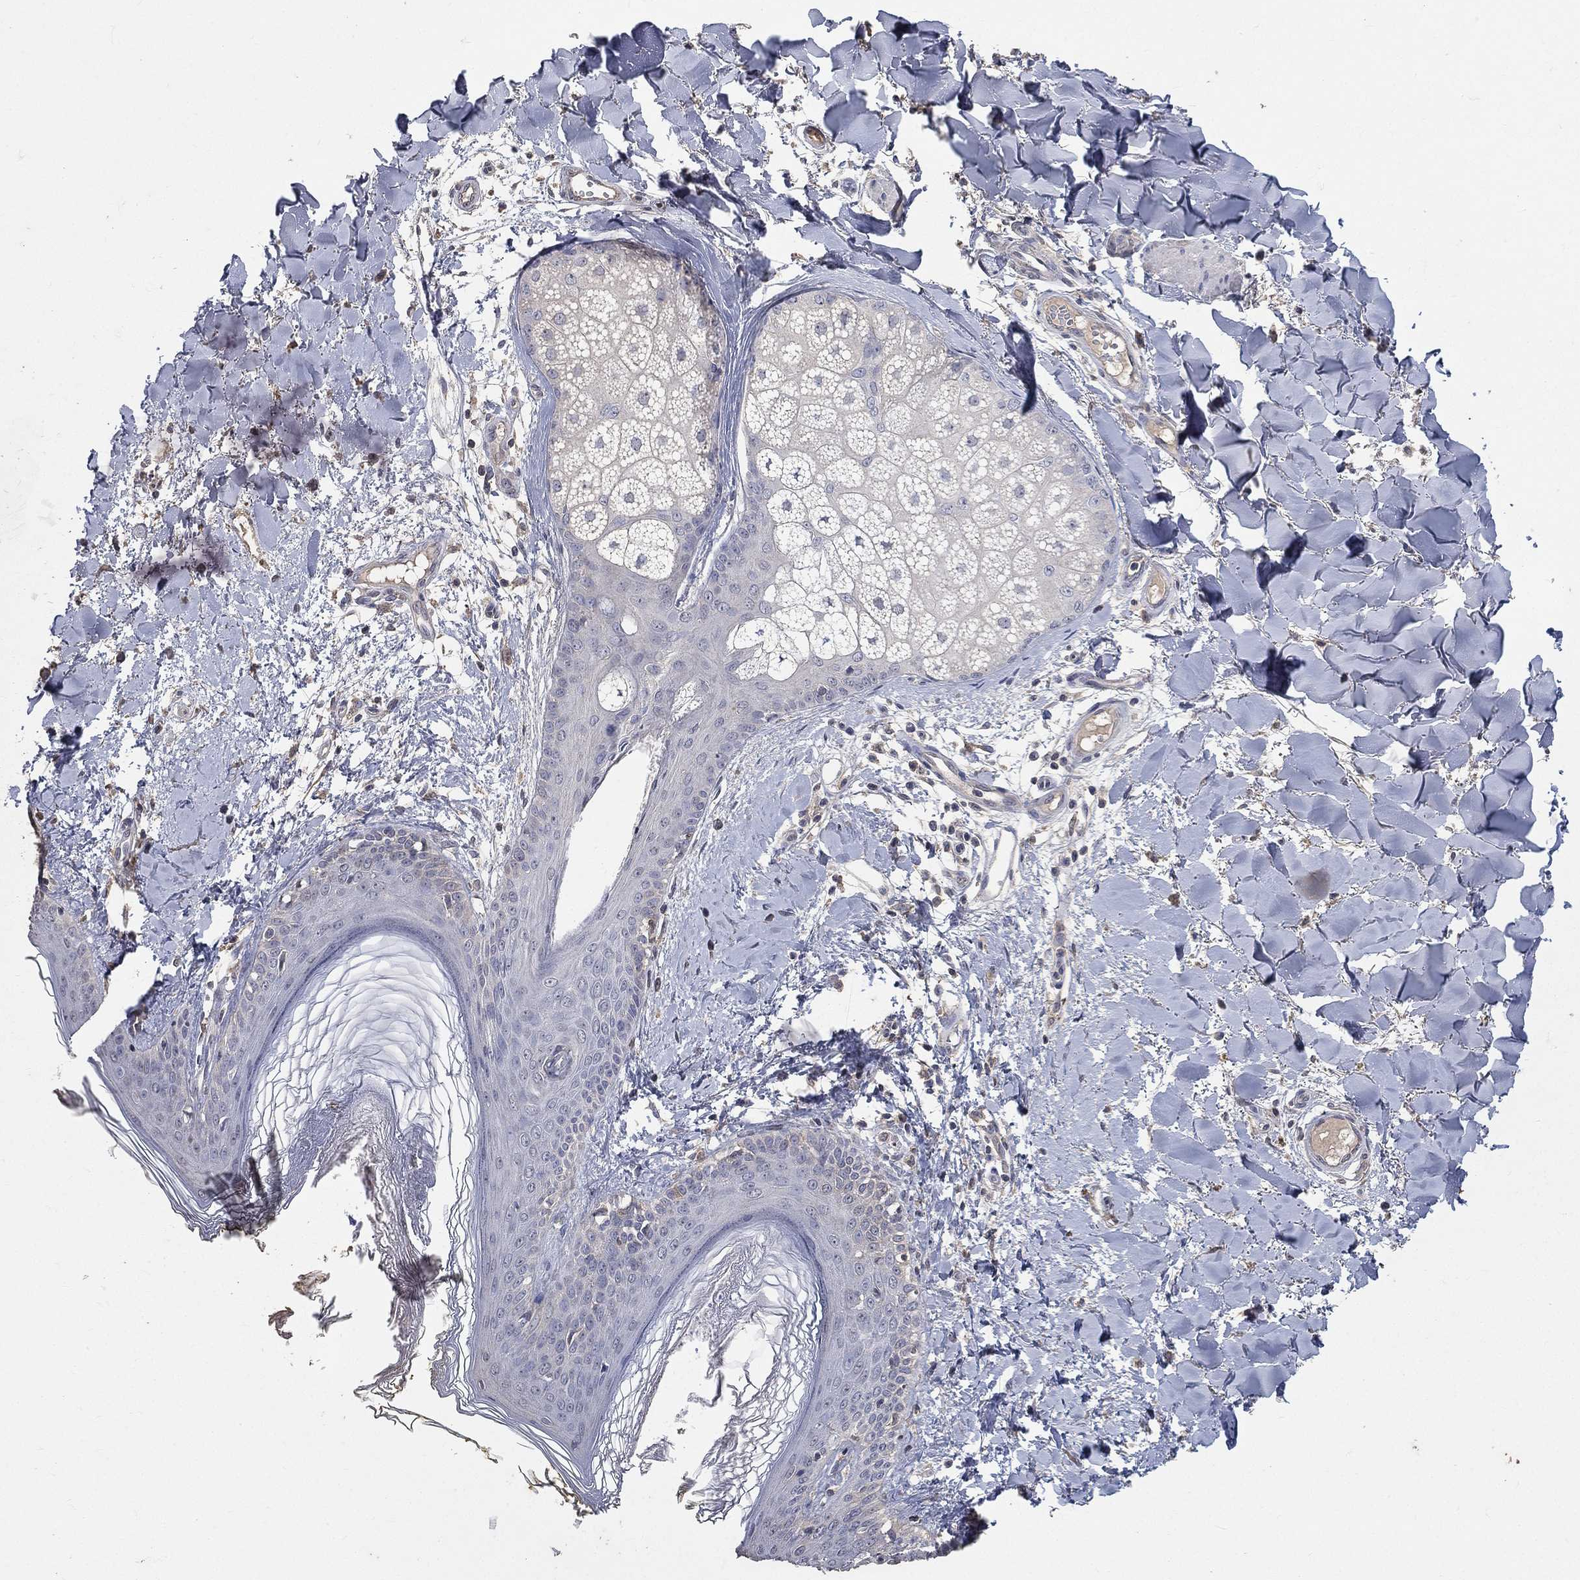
{"staining": {"intensity": "negative", "quantity": "none", "location": "none"}, "tissue": "skin", "cell_type": "Fibroblasts", "image_type": "normal", "snomed": [{"axis": "morphology", "description": "Normal tissue, NOS"}, {"axis": "morphology", "description": "Malignant melanoma, NOS"}, {"axis": "topography", "description": "Skin"}], "caption": "This is an IHC histopathology image of normal skin. There is no positivity in fibroblasts.", "gene": "SNAP25", "patient": {"sex": "female", "age": 34}}